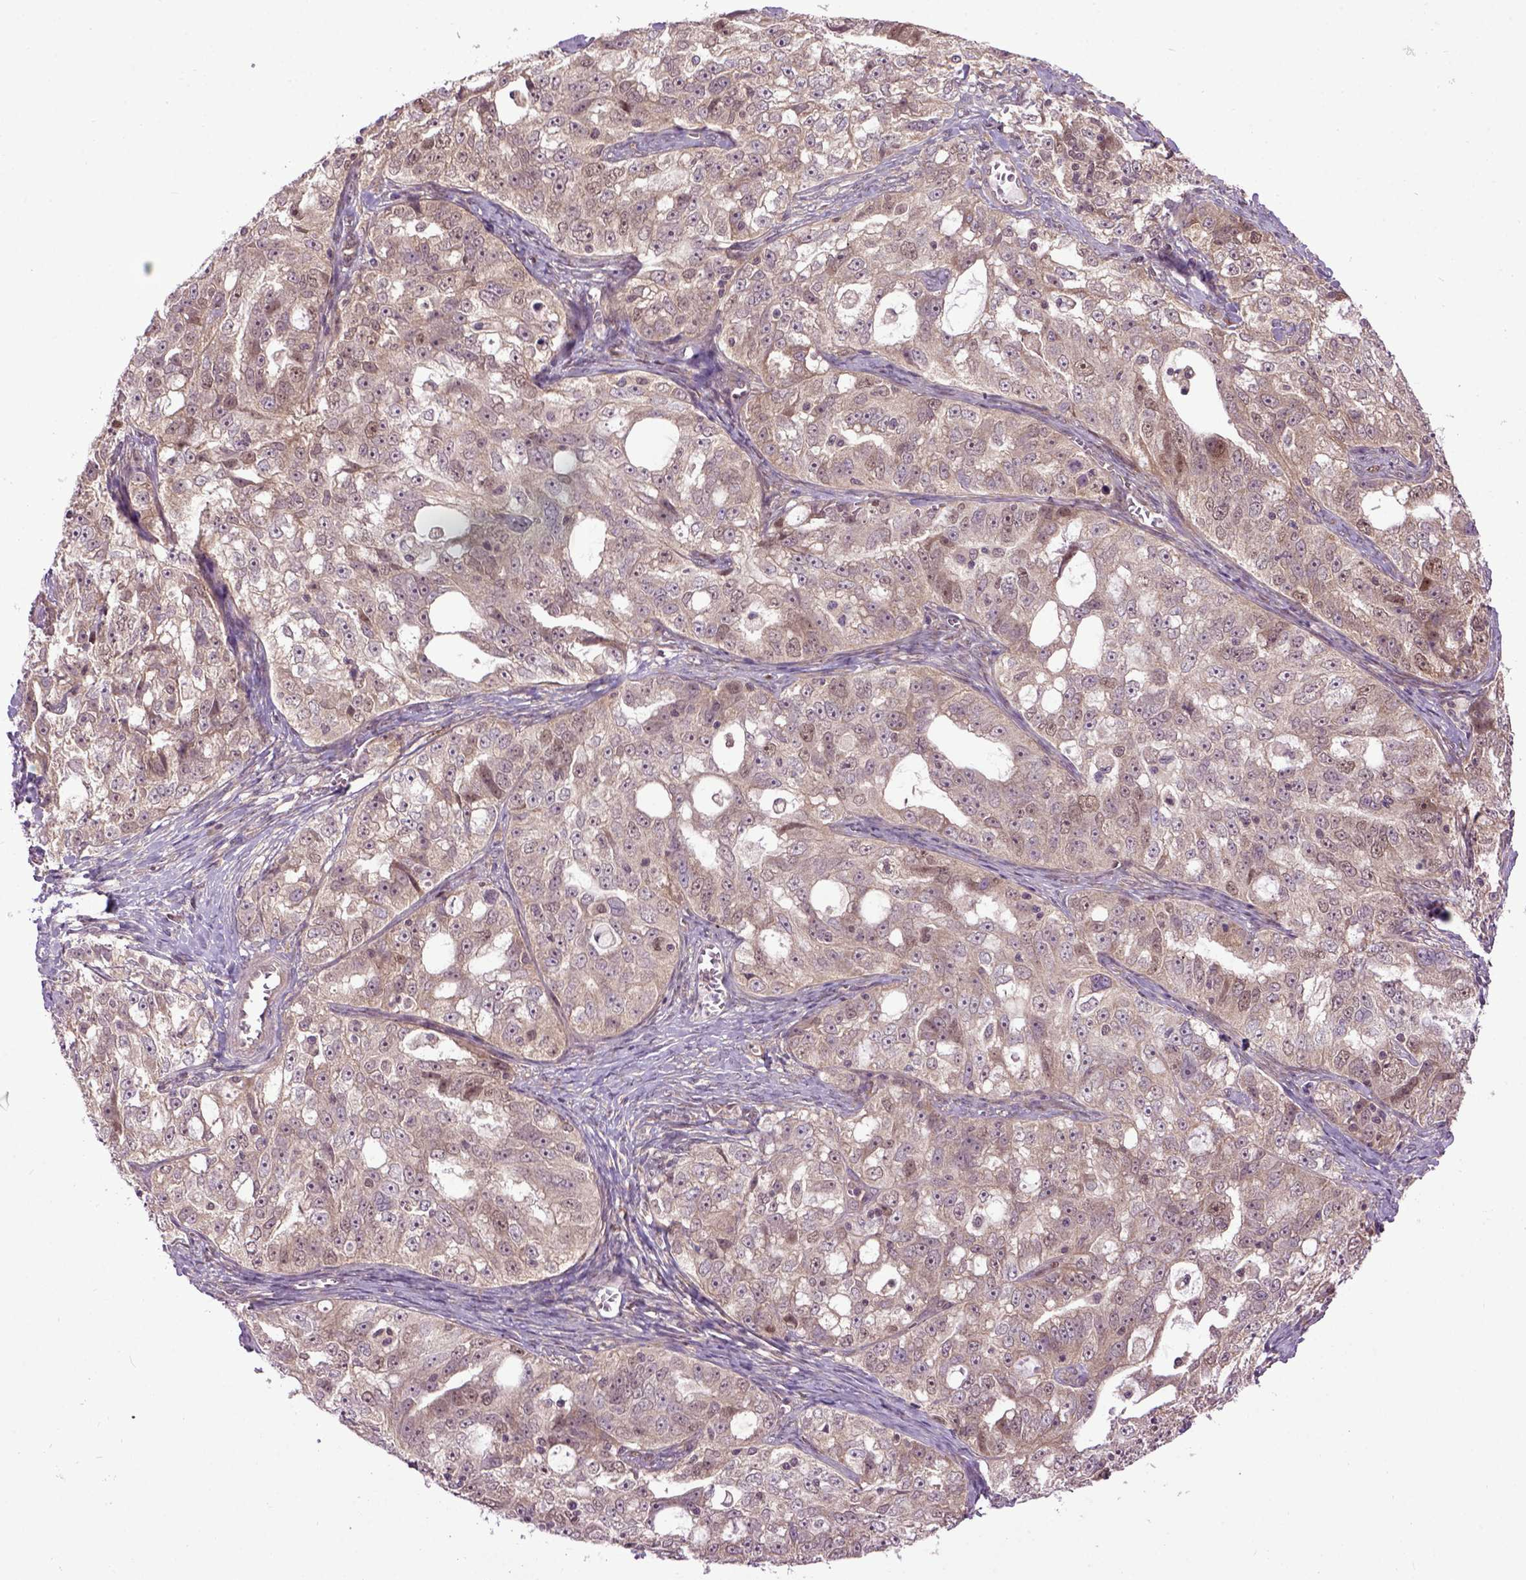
{"staining": {"intensity": "moderate", "quantity": "<25%", "location": "cytoplasmic/membranous,nuclear"}, "tissue": "ovarian cancer", "cell_type": "Tumor cells", "image_type": "cancer", "snomed": [{"axis": "morphology", "description": "Cystadenocarcinoma, serous, NOS"}, {"axis": "topography", "description": "Ovary"}], "caption": "Serous cystadenocarcinoma (ovarian) stained with a brown dye reveals moderate cytoplasmic/membranous and nuclear positive positivity in approximately <25% of tumor cells.", "gene": "WDR48", "patient": {"sex": "female", "age": 51}}